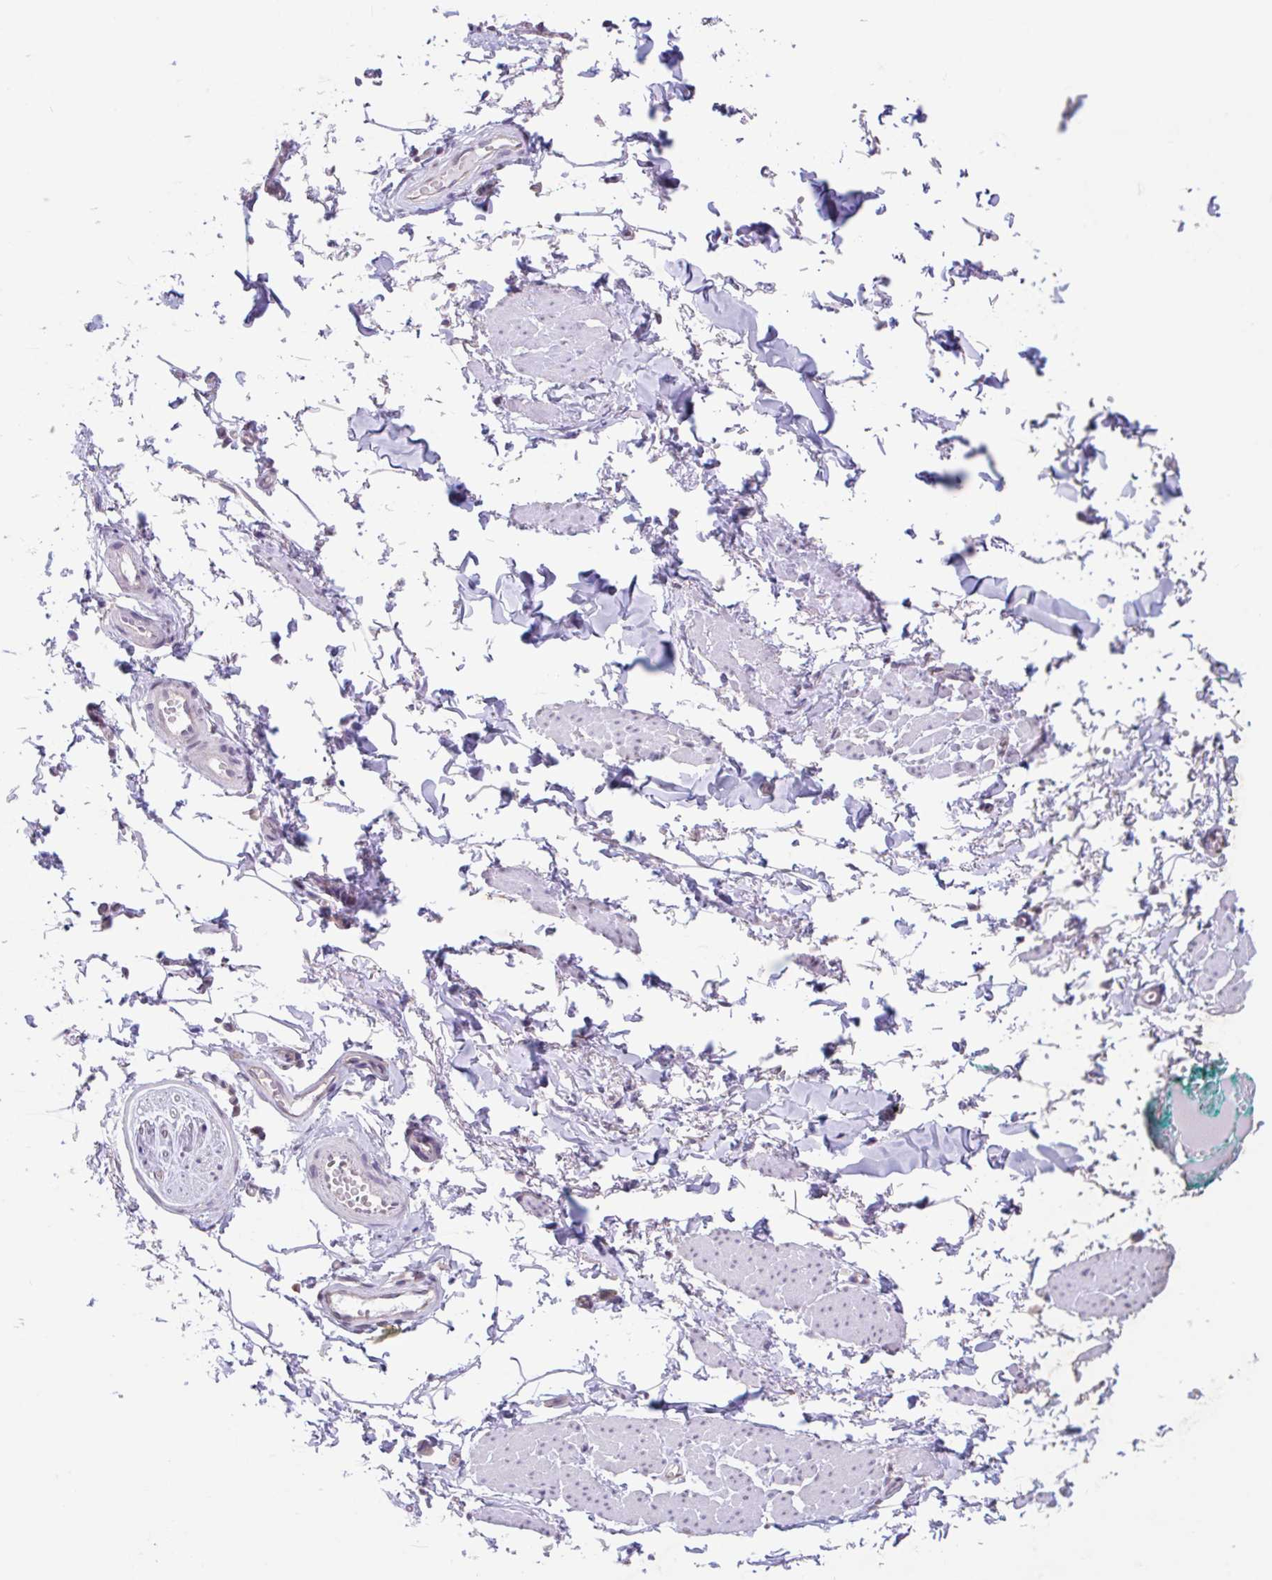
{"staining": {"intensity": "negative", "quantity": "none", "location": "none"}, "tissue": "adipose tissue", "cell_type": "Adipocytes", "image_type": "normal", "snomed": [{"axis": "morphology", "description": "Normal tissue, NOS"}, {"axis": "topography", "description": "Vulva"}, {"axis": "topography", "description": "Peripheral nerve tissue"}], "caption": "IHC of normal human adipose tissue demonstrates no expression in adipocytes. (Brightfield microscopy of DAB (3,3'-diaminobenzidine) immunohistochemistry at high magnification).", "gene": "RALBP1", "patient": {"sex": "female", "age": 66}}